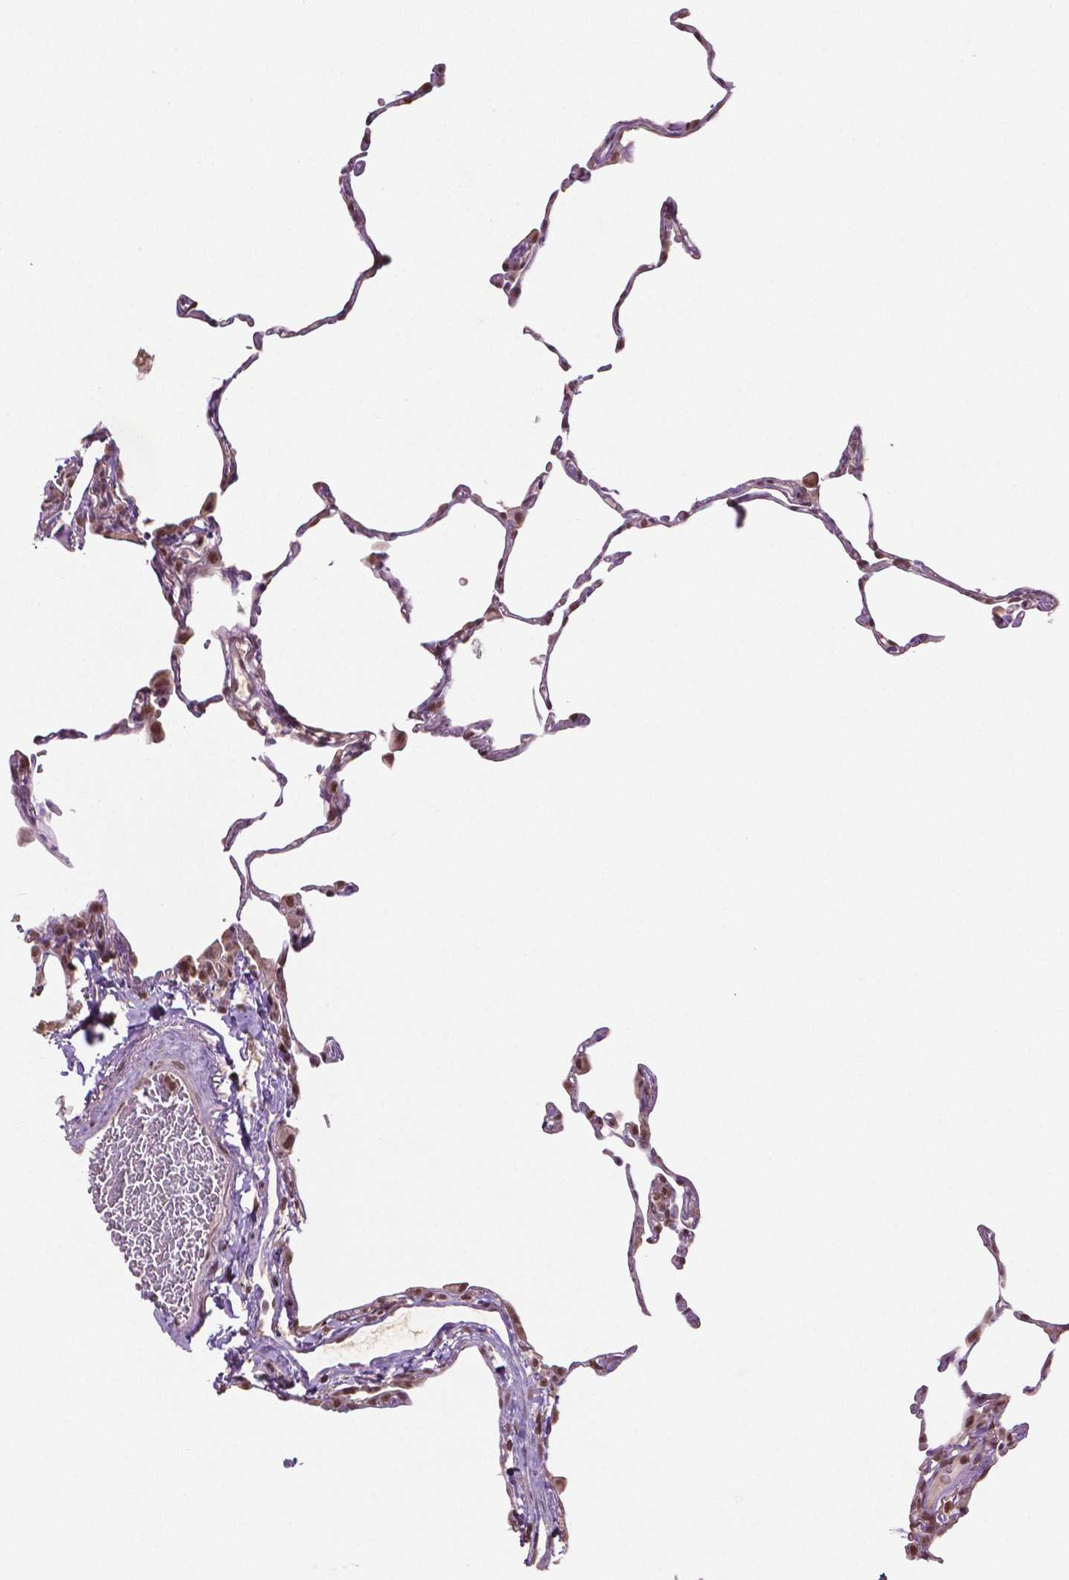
{"staining": {"intensity": "moderate", "quantity": "25%-75%", "location": "nuclear"}, "tissue": "lung", "cell_type": "Alveolar cells", "image_type": "normal", "snomed": [{"axis": "morphology", "description": "Normal tissue, NOS"}, {"axis": "topography", "description": "Lung"}], "caption": "A histopathology image showing moderate nuclear positivity in approximately 25%-75% of alveolar cells in benign lung, as visualized by brown immunohistochemical staining.", "gene": "DEK", "patient": {"sex": "female", "age": 57}}